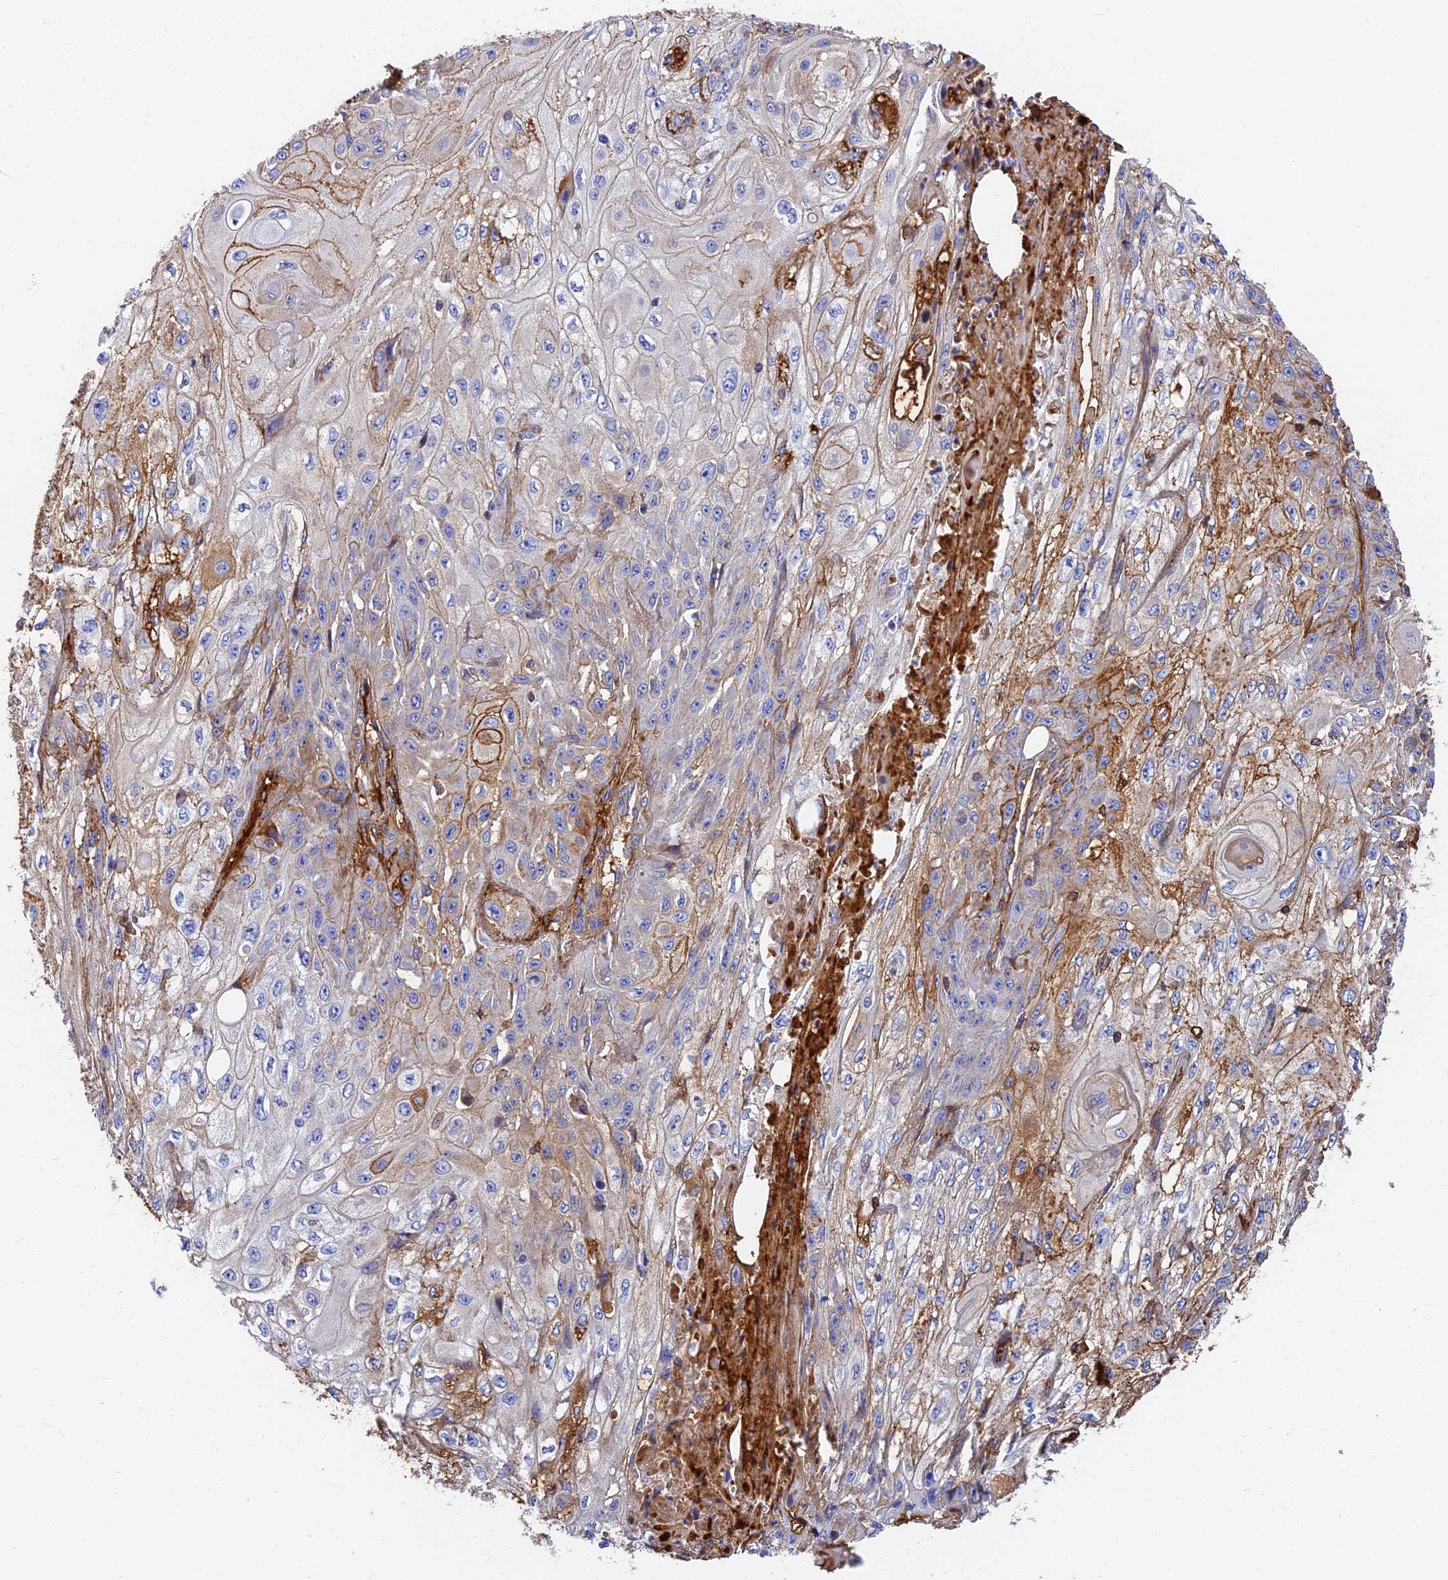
{"staining": {"intensity": "strong", "quantity": "<25%", "location": "cytoplasmic/membranous"}, "tissue": "skin cancer", "cell_type": "Tumor cells", "image_type": "cancer", "snomed": [{"axis": "morphology", "description": "Squamous cell carcinoma, NOS"}, {"axis": "morphology", "description": "Squamous cell carcinoma, metastatic, NOS"}, {"axis": "topography", "description": "Skin"}, {"axis": "topography", "description": "Lymph node"}], "caption": "Immunohistochemical staining of human skin cancer (squamous cell carcinoma) exhibits strong cytoplasmic/membranous protein expression in approximately <25% of tumor cells.", "gene": "ITIH1", "patient": {"sex": "male", "age": 75}}